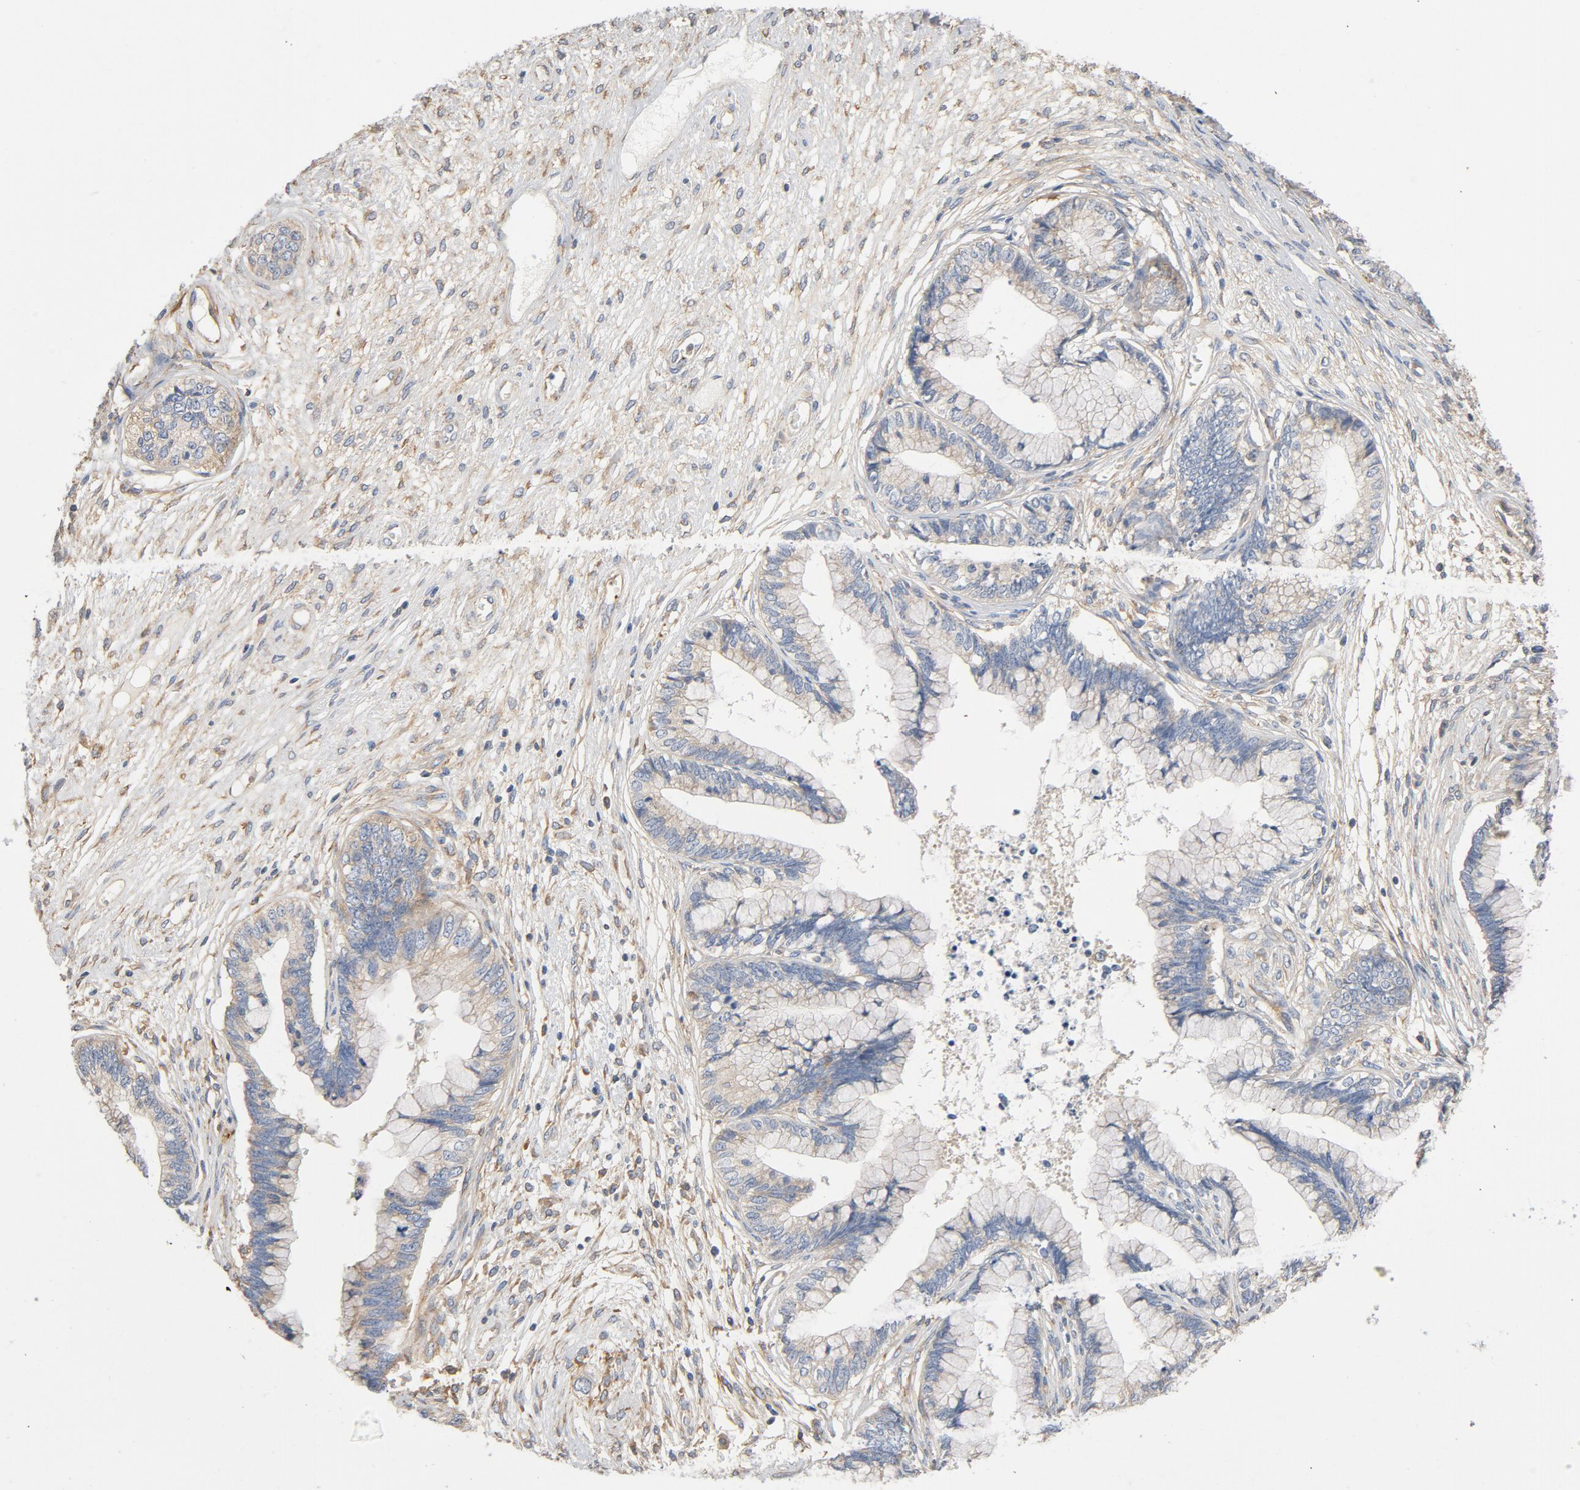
{"staining": {"intensity": "weak", "quantity": "<25%", "location": "cytoplasmic/membranous"}, "tissue": "cervical cancer", "cell_type": "Tumor cells", "image_type": "cancer", "snomed": [{"axis": "morphology", "description": "Adenocarcinoma, NOS"}, {"axis": "topography", "description": "Cervix"}], "caption": "Tumor cells are negative for brown protein staining in cervical cancer (adenocarcinoma).", "gene": "ILK", "patient": {"sex": "female", "age": 44}}